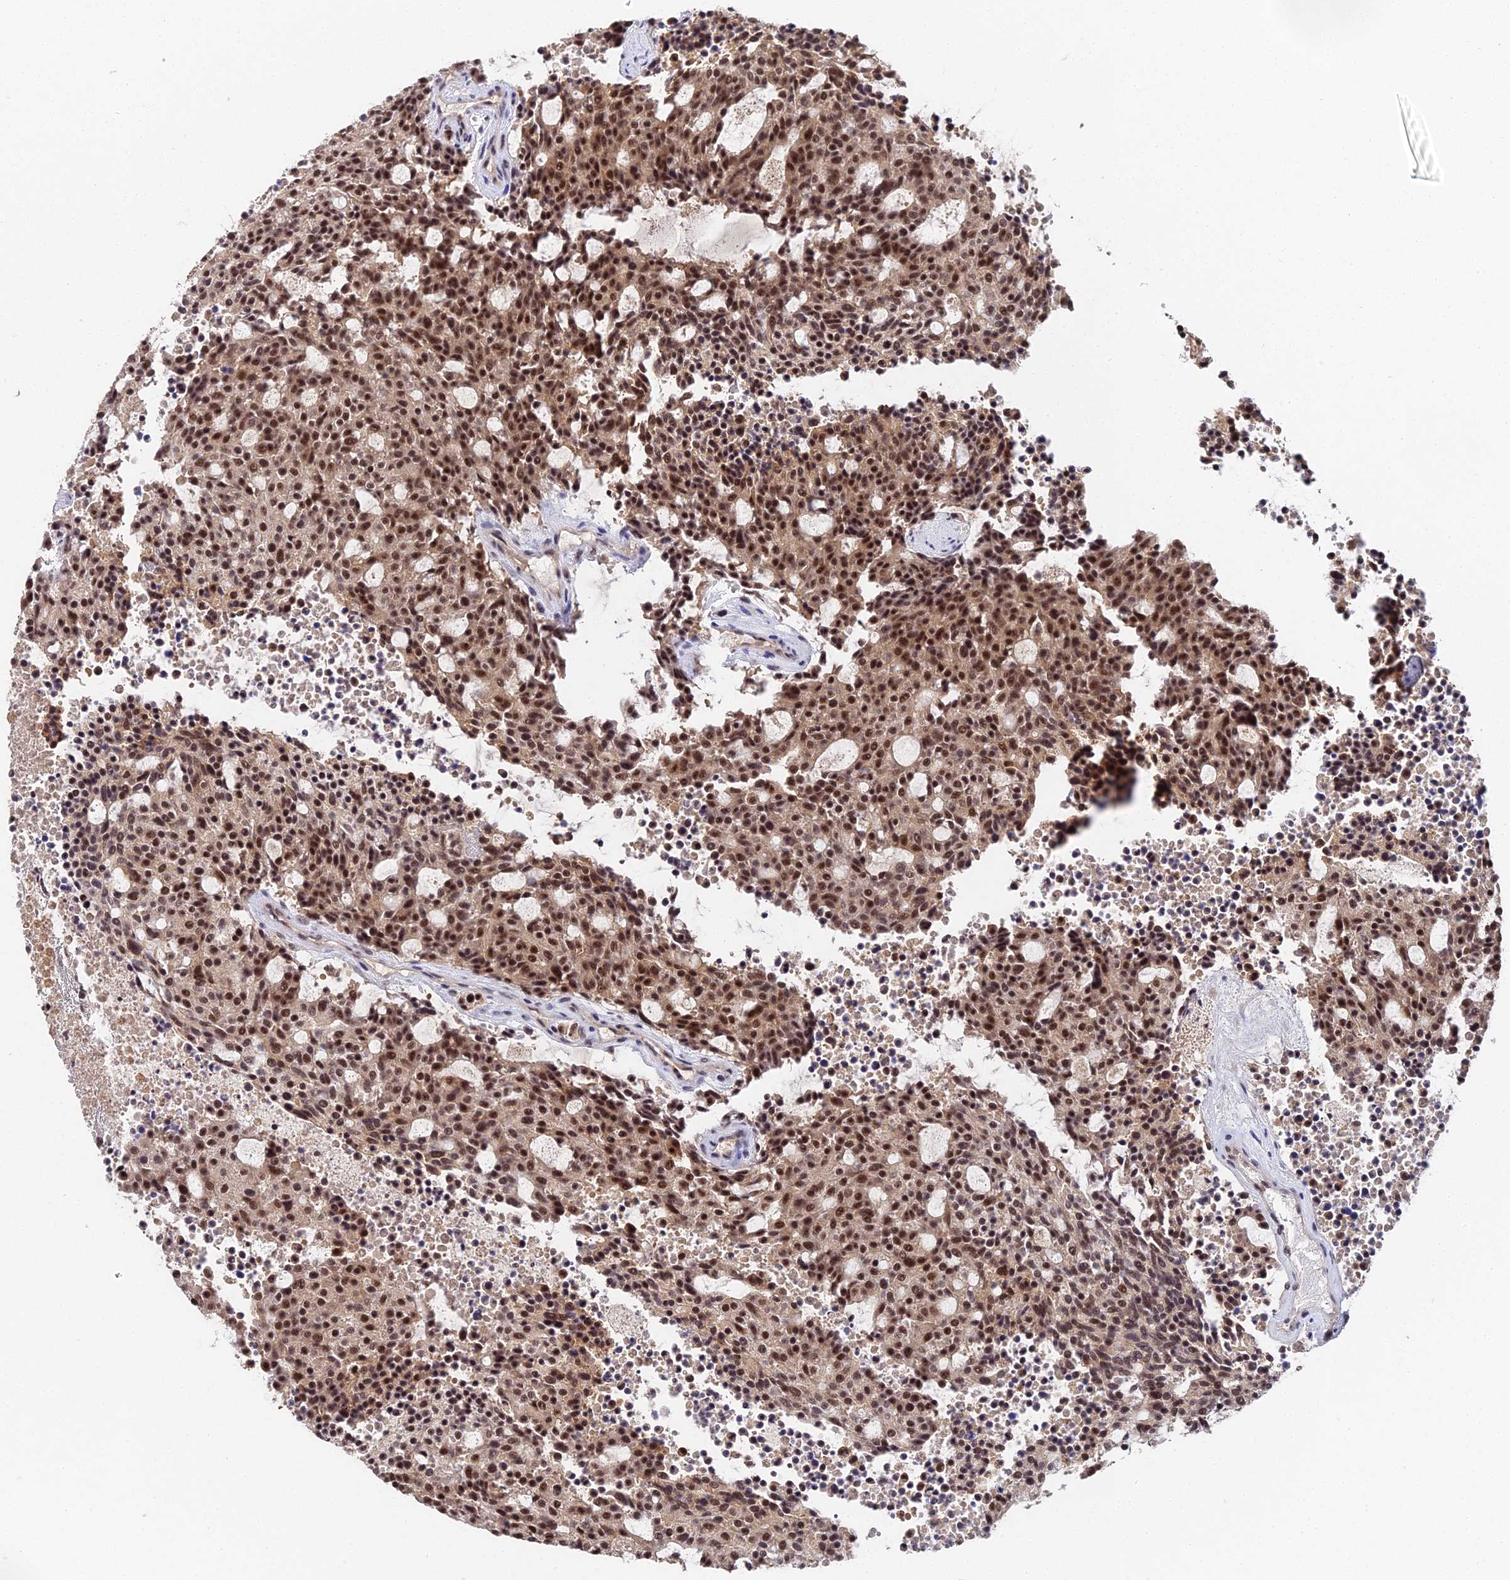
{"staining": {"intensity": "strong", "quantity": ">75%", "location": "cytoplasmic/membranous,nuclear"}, "tissue": "carcinoid", "cell_type": "Tumor cells", "image_type": "cancer", "snomed": [{"axis": "morphology", "description": "Carcinoid, malignant, NOS"}, {"axis": "topography", "description": "Pancreas"}], "caption": "An image of human carcinoid stained for a protein shows strong cytoplasmic/membranous and nuclear brown staining in tumor cells. Using DAB (3,3'-diaminobenzidine) (brown) and hematoxylin (blue) stains, captured at high magnification using brightfield microscopy.", "gene": "MAGOHB", "patient": {"sex": "female", "age": 54}}